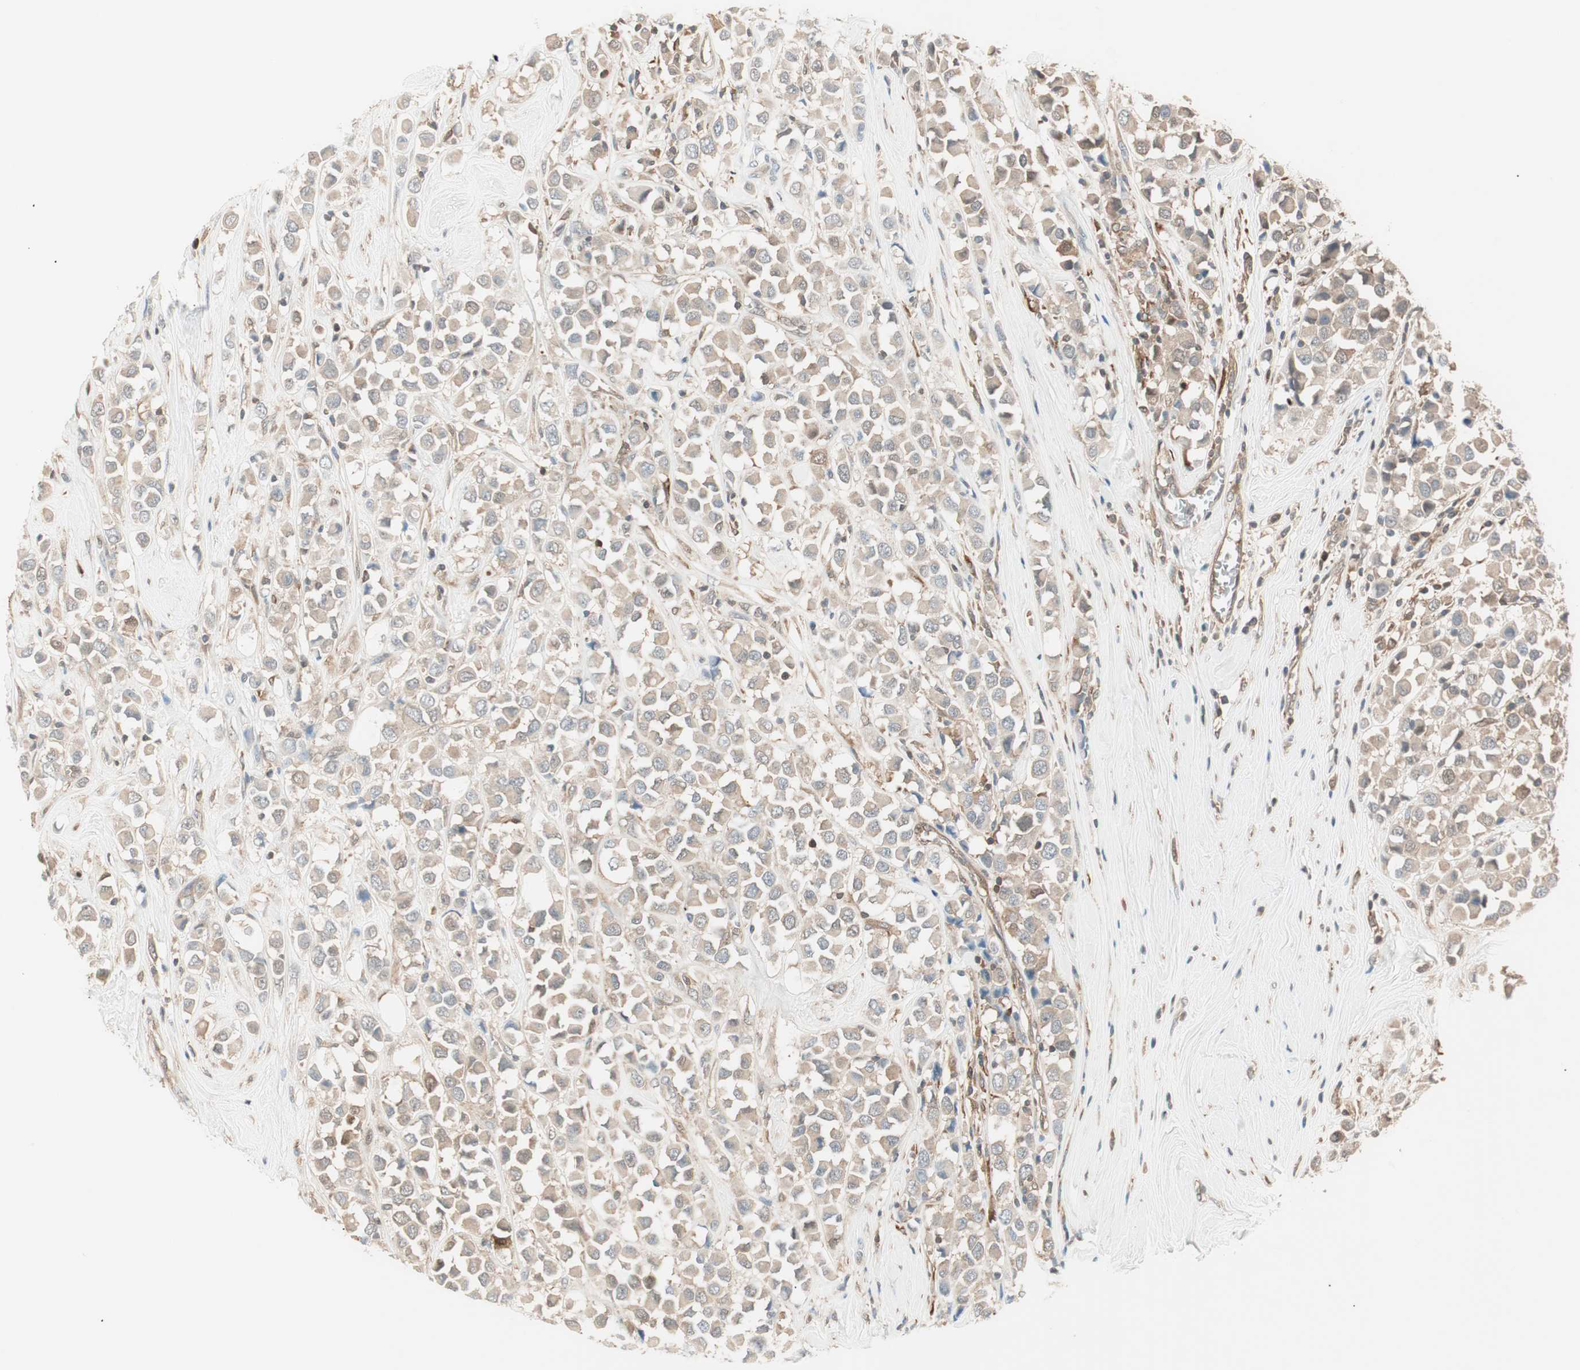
{"staining": {"intensity": "weak", "quantity": "25%-75%", "location": "cytoplasmic/membranous"}, "tissue": "breast cancer", "cell_type": "Tumor cells", "image_type": "cancer", "snomed": [{"axis": "morphology", "description": "Duct carcinoma"}, {"axis": "topography", "description": "Breast"}], "caption": "Tumor cells demonstrate weak cytoplasmic/membranous expression in approximately 25%-75% of cells in infiltrating ductal carcinoma (breast).", "gene": "GALT", "patient": {"sex": "female", "age": 61}}